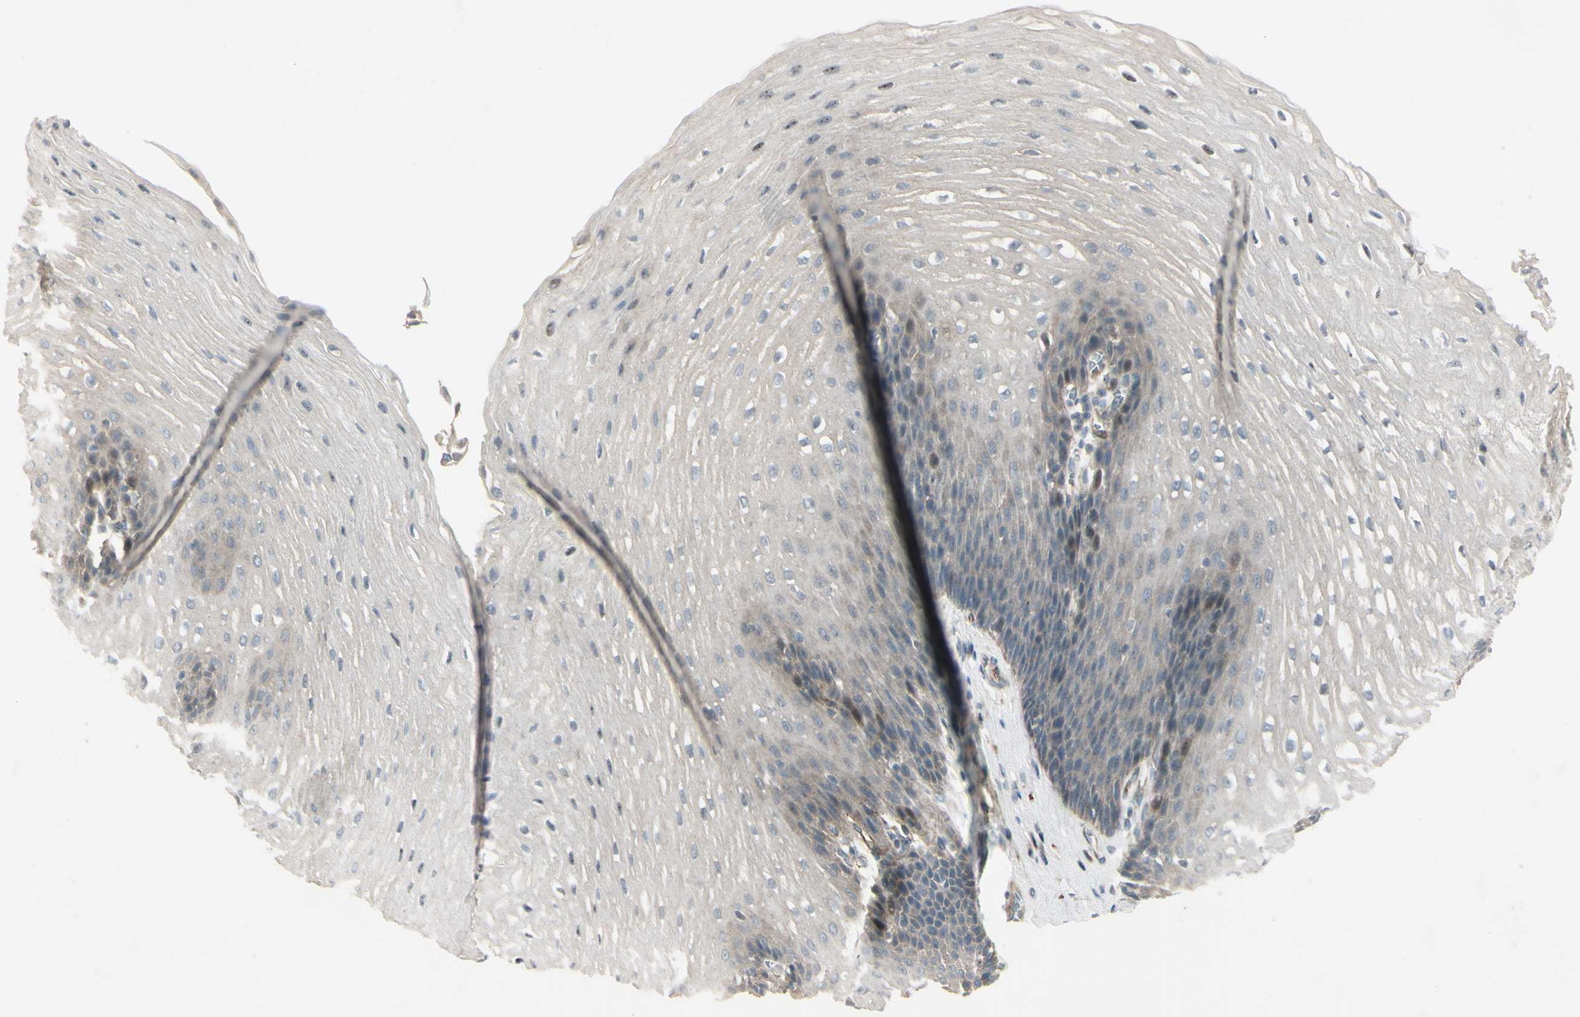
{"staining": {"intensity": "weak", "quantity": "<25%", "location": "cytoplasmic/membranous,nuclear"}, "tissue": "esophagus", "cell_type": "Squamous epithelial cells", "image_type": "normal", "snomed": [{"axis": "morphology", "description": "Normal tissue, NOS"}, {"axis": "topography", "description": "Esophagus"}], "caption": "The micrograph shows no staining of squamous epithelial cells in benign esophagus. (DAB (3,3'-diaminobenzidine) immunohistochemistry (IHC) with hematoxylin counter stain).", "gene": "NDFIP1", "patient": {"sex": "male", "age": 48}}